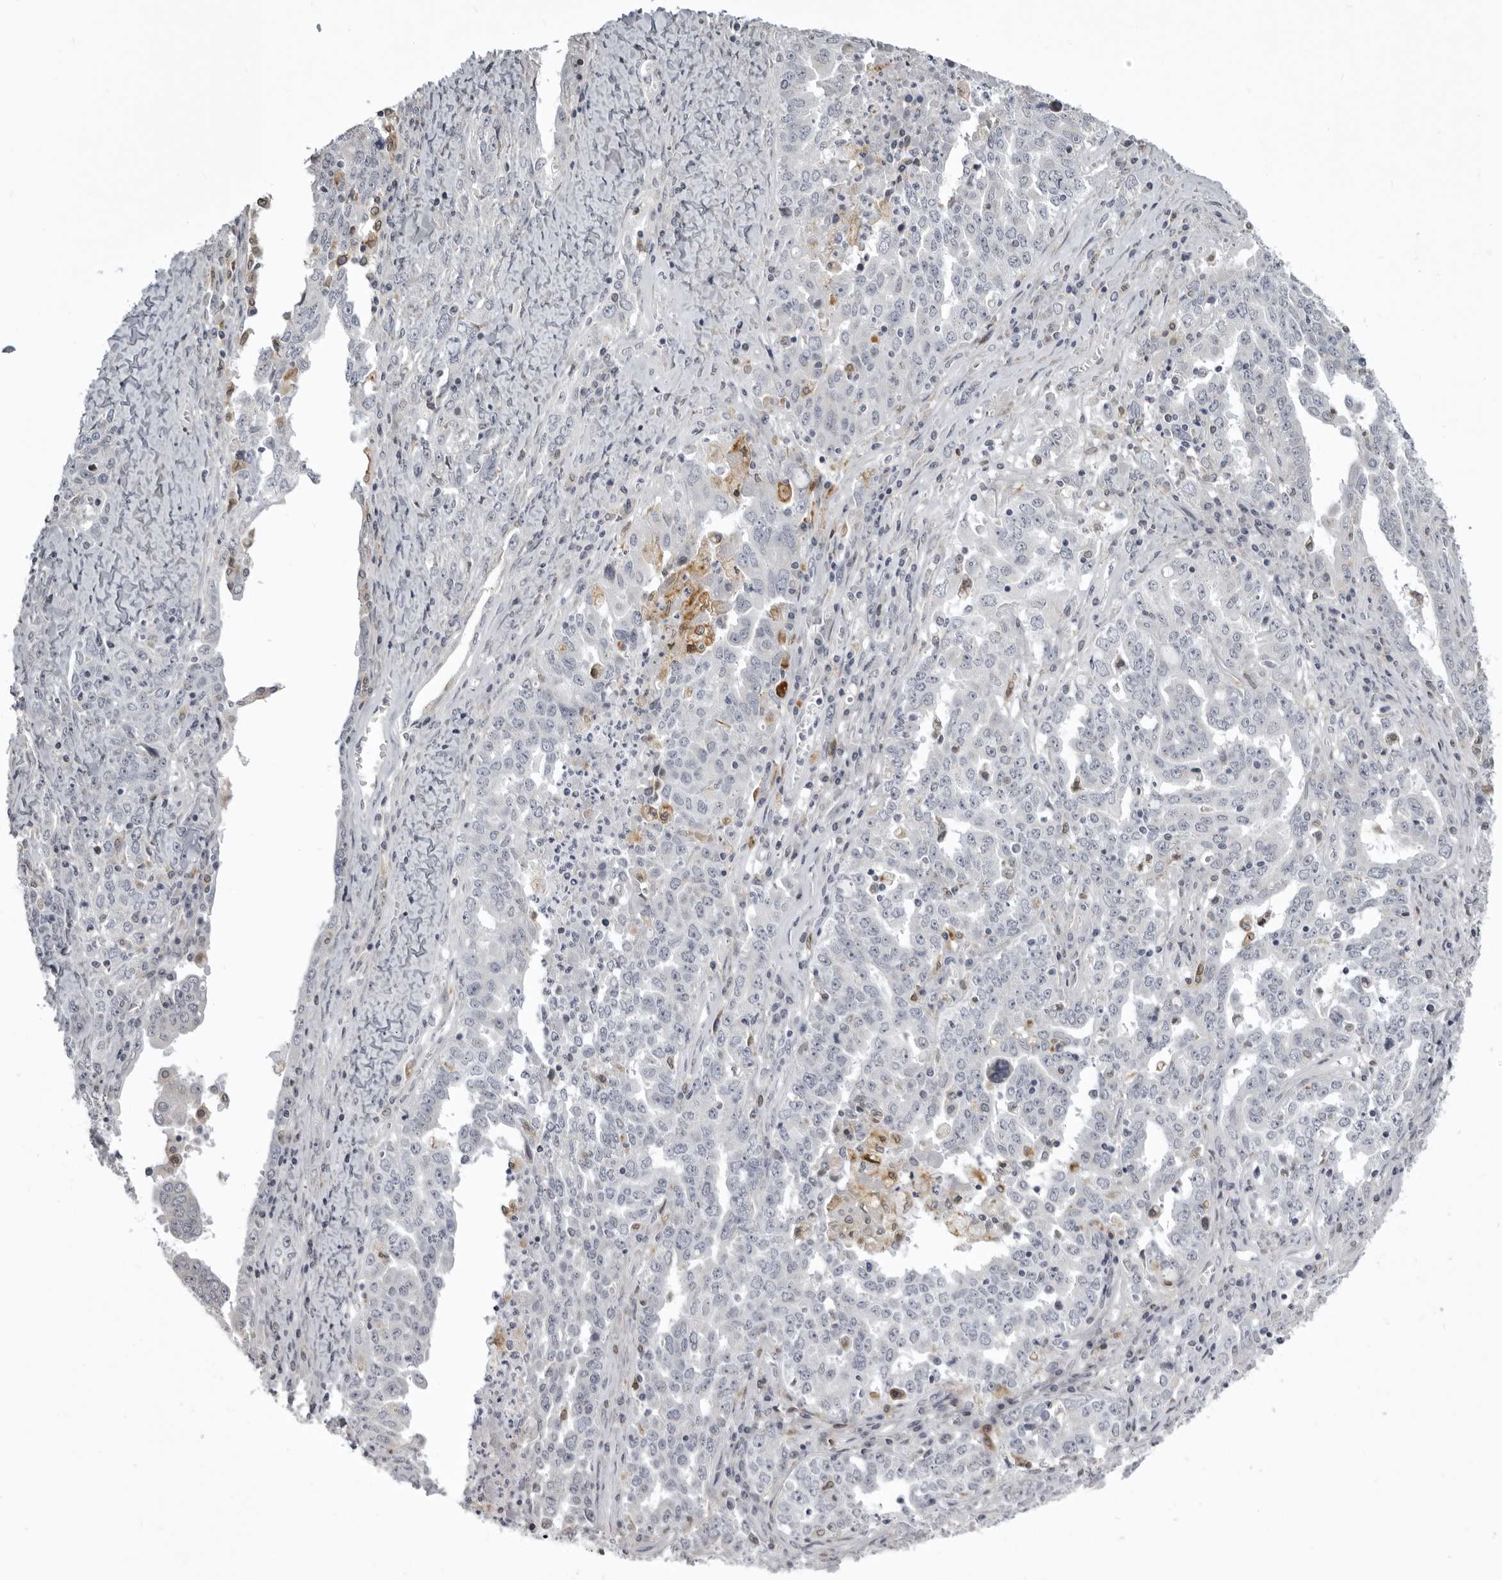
{"staining": {"intensity": "negative", "quantity": "none", "location": "none"}, "tissue": "ovarian cancer", "cell_type": "Tumor cells", "image_type": "cancer", "snomed": [{"axis": "morphology", "description": "Carcinoma, endometroid"}, {"axis": "topography", "description": "Ovary"}], "caption": "DAB (3,3'-diaminobenzidine) immunohistochemical staining of human ovarian endometroid carcinoma displays no significant staining in tumor cells. Nuclei are stained in blue.", "gene": "NCEH1", "patient": {"sex": "female", "age": 62}}